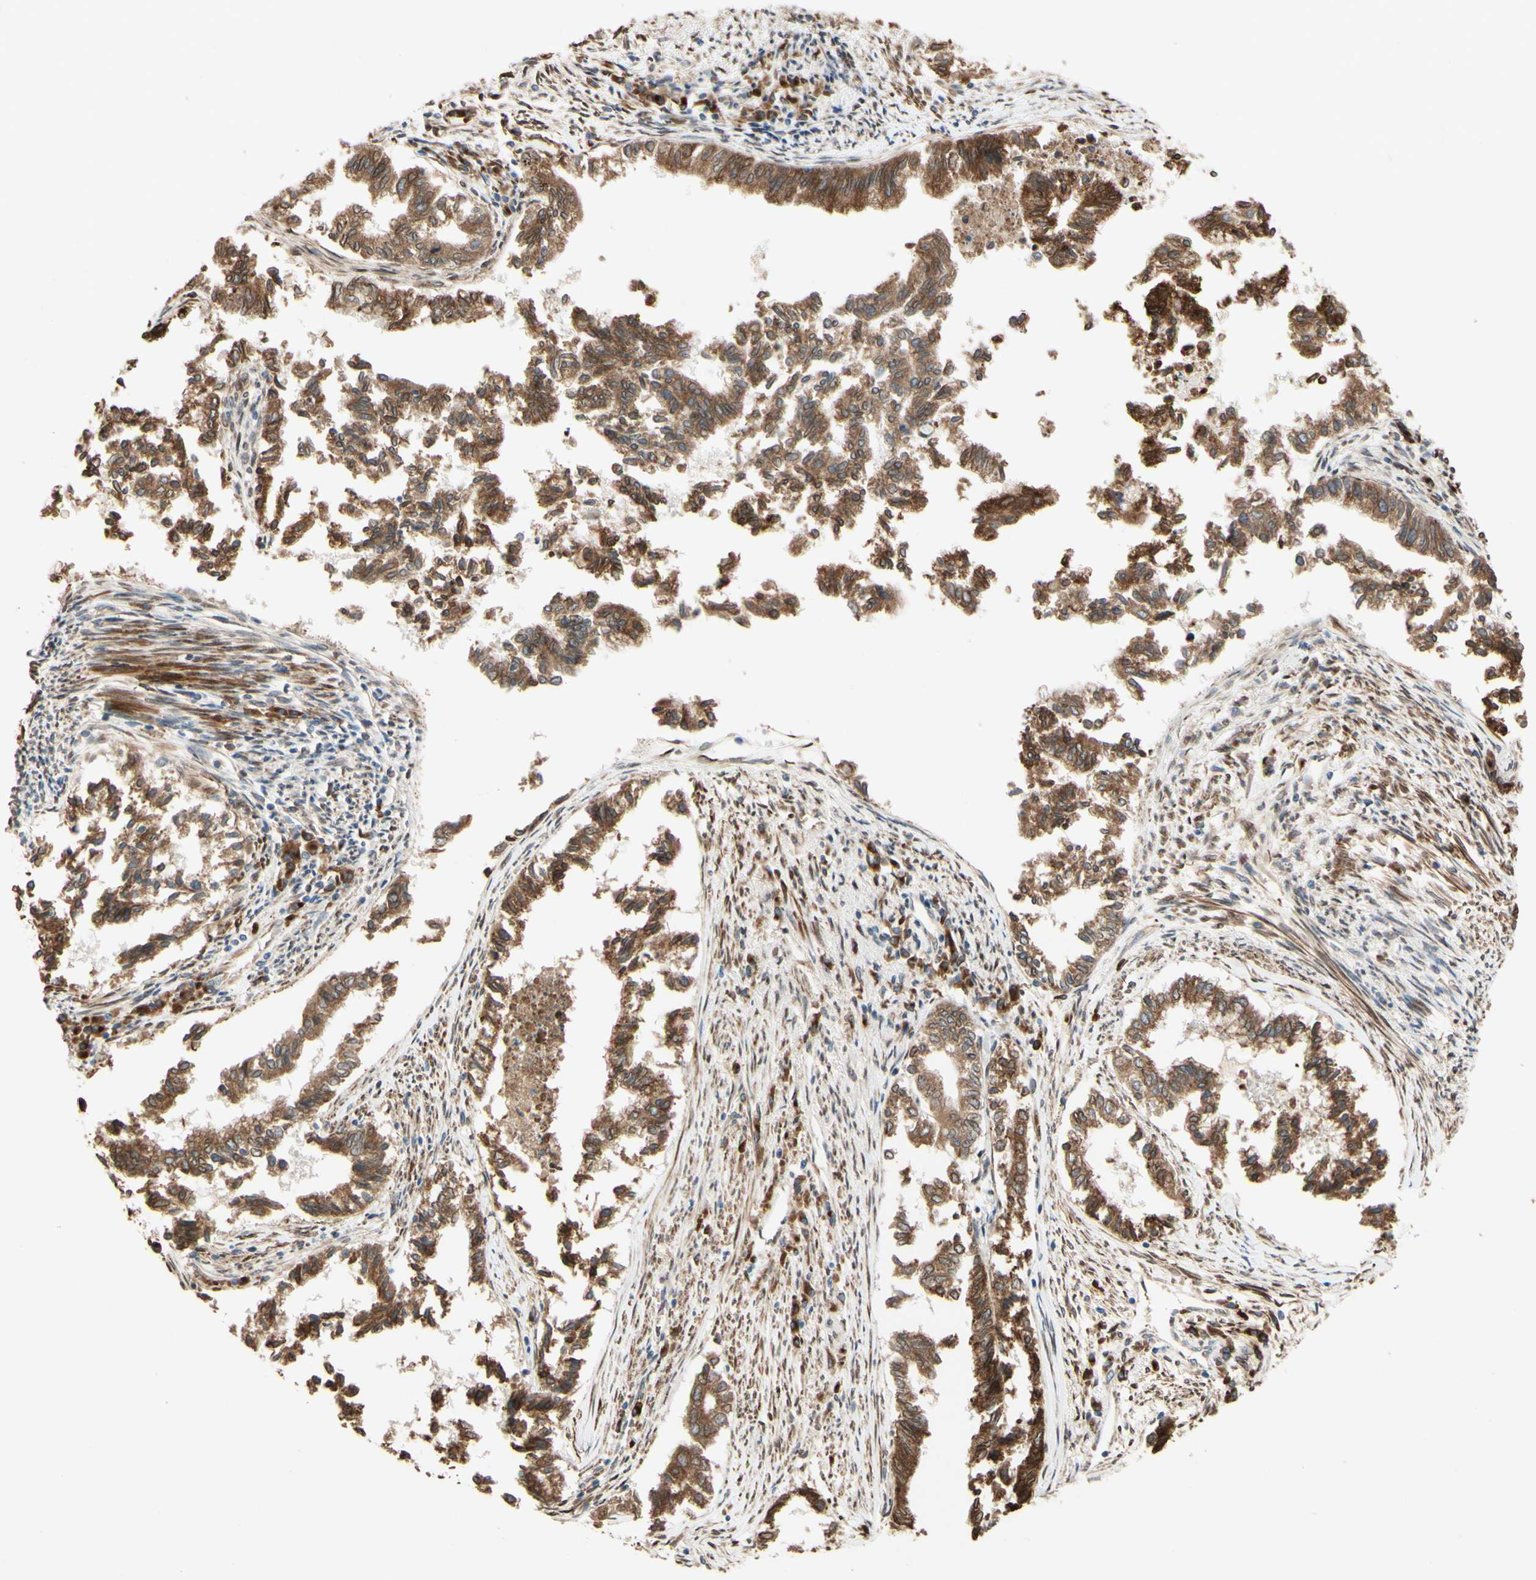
{"staining": {"intensity": "strong", "quantity": "25%-75%", "location": "cytoplasmic/membranous,nuclear"}, "tissue": "endometrial cancer", "cell_type": "Tumor cells", "image_type": "cancer", "snomed": [{"axis": "morphology", "description": "Necrosis, NOS"}, {"axis": "morphology", "description": "Adenocarcinoma, NOS"}, {"axis": "topography", "description": "Endometrium"}], "caption": "Protein analysis of adenocarcinoma (endometrial) tissue displays strong cytoplasmic/membranous and nuclear staining in approximately 25%-75% of tumor cells.", "gene": "PTPRU", "patient": {"sex": "female", "age": 79}}